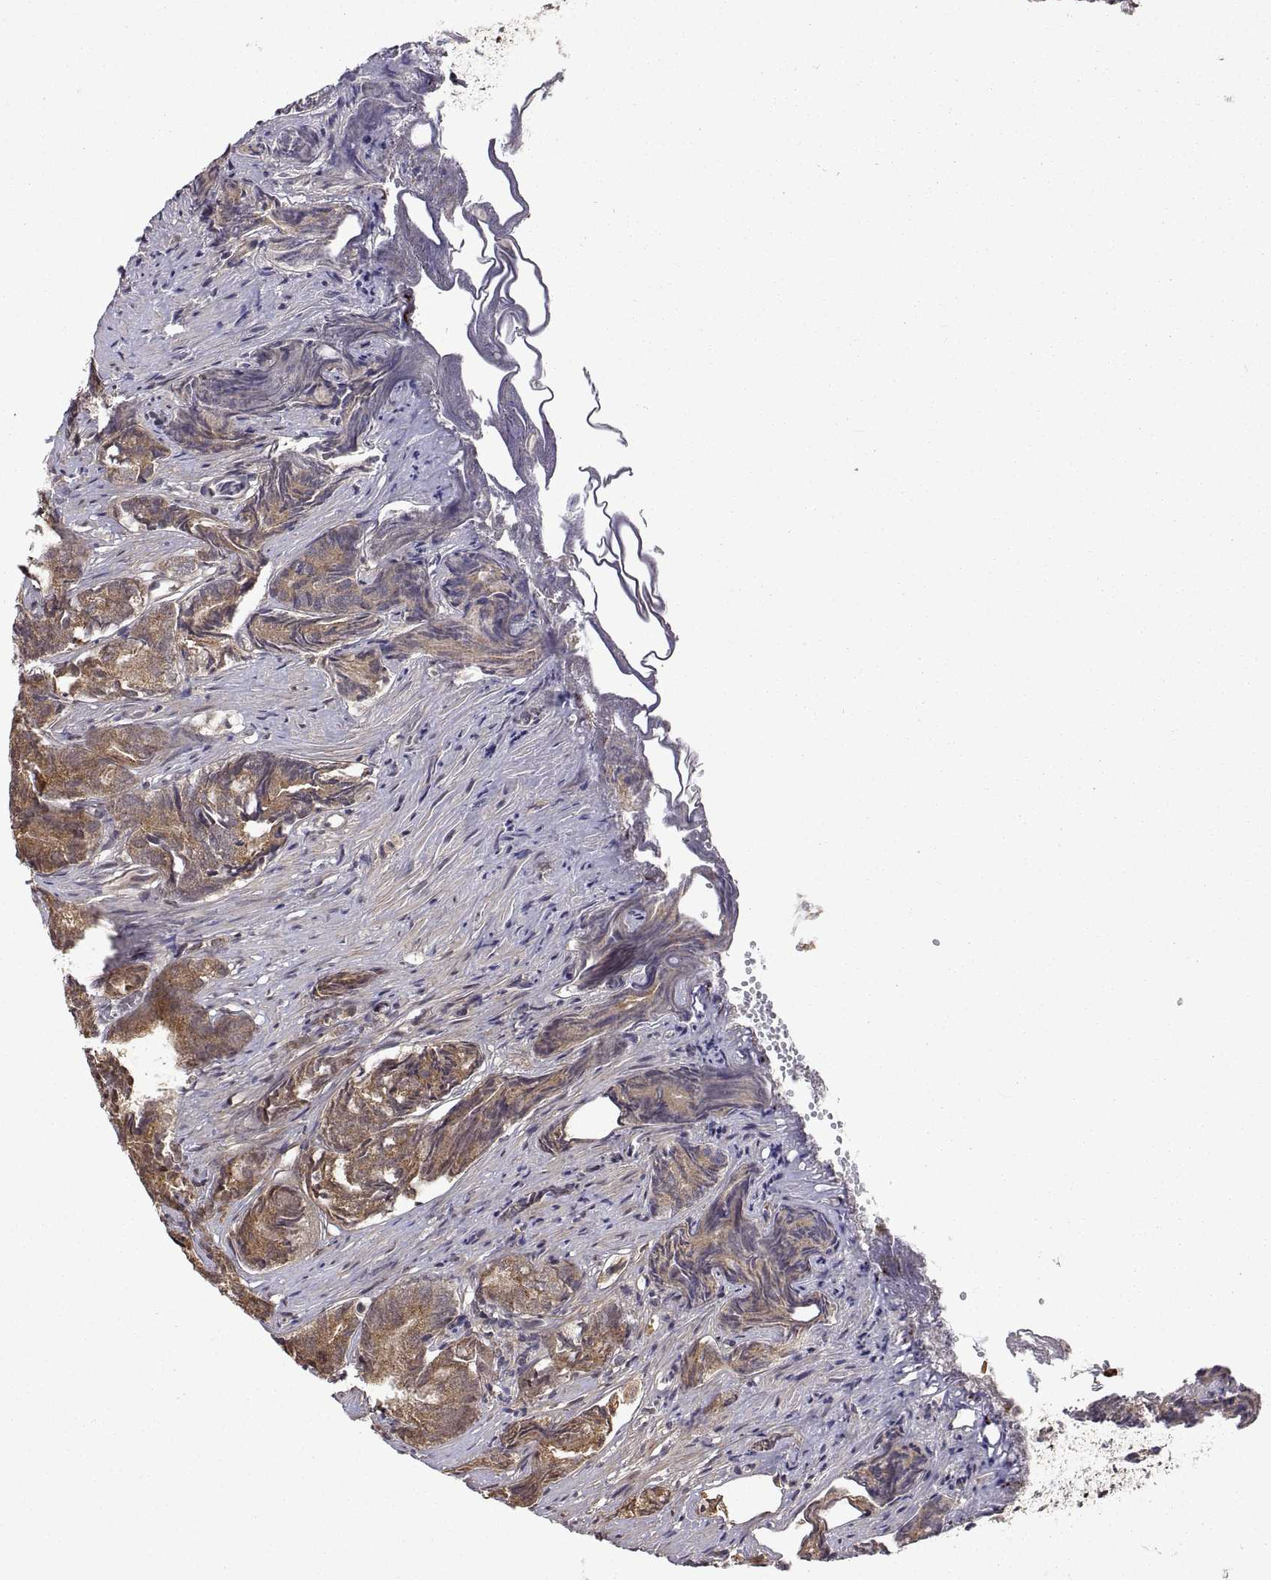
{"staining": {"intensity": "moderate", "quantity": ">75%", "location": "cytoplasmic/membranous,nuclear"}, "tissue": "prostate cancer", "cell_type": "Tumor cells", "image_type": "cancer", "snomed": [{"axis": "morphology", "description": "Adenocarcinoma, High grade"}, {"axis": "topography", "description": "Prostate"}], "caption": "Human prostate adenocarcinoma (high-grade) stained with a brown dye exhibits moderate cytoplasmic/membranous and nuclear positive positivity in approximately >75% of tumor cells.", "gene": "ZNRF2", "patient": {"sex": "male", "age": 84}}